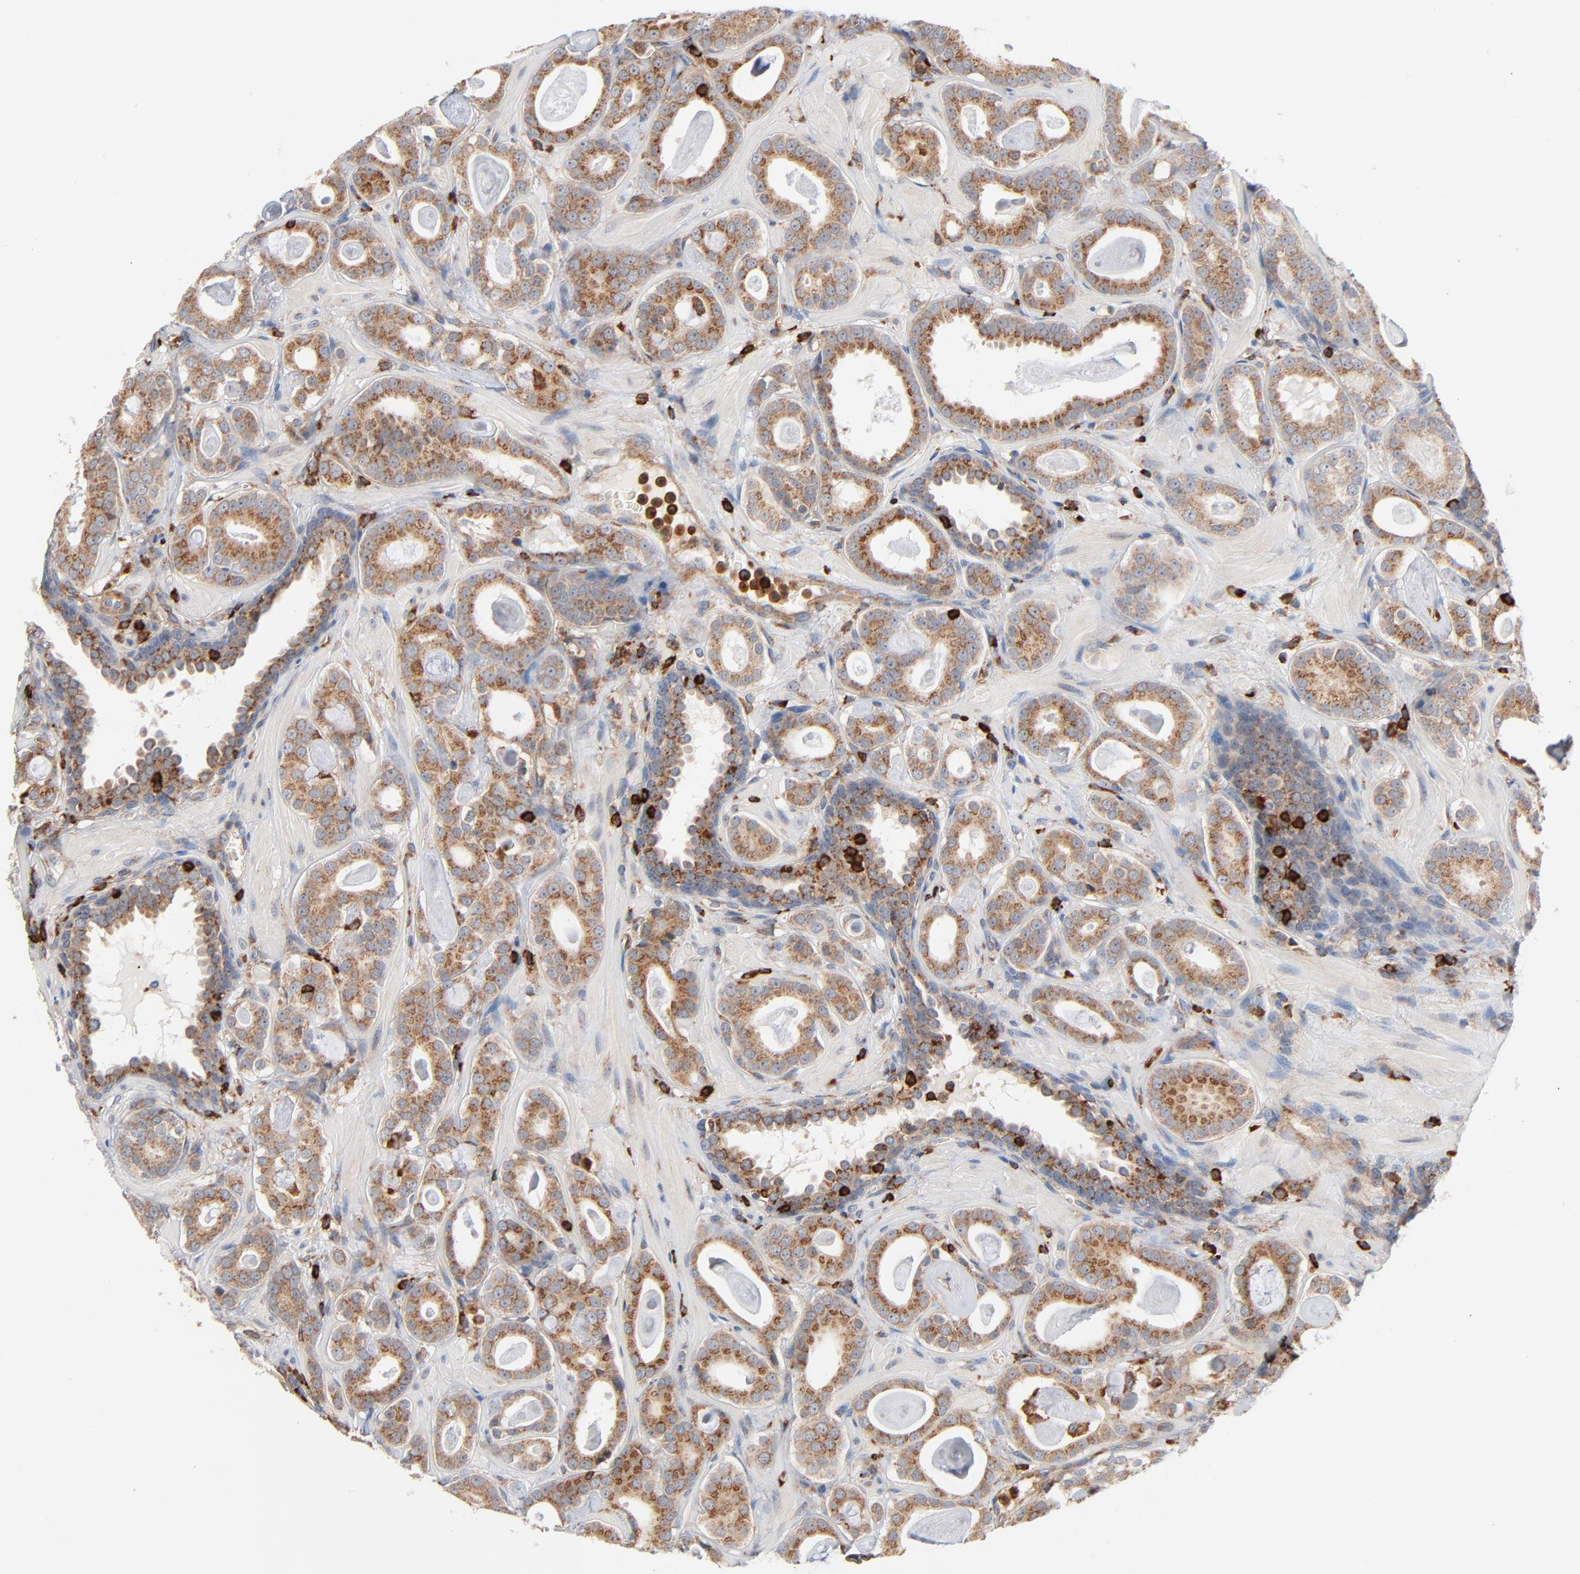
{"staining": {"intensity": "moderate", "quantity": ">75%", "location": "cytoplasmic/membranous"}, "tissue": "prostate cancer", "cell_type": "Tumor cells", "image_type": "cancer", "snomed": [{"axis": "morphology", "description": "Adenocarcinoma, Low grade"}, {"axis": "topography", "description": "Prostate"}], "caption": "Immunohistochemistry (IHC) image of prostate low-grade adenocarcinoma stained for a protein (brown), which reveals medium levels of moderate cytoplasmic/membranous staining in approximately >75% of tumor cells.", "gene": "SH3KBP1", "patient": {"sex": "male", "age": 57}}